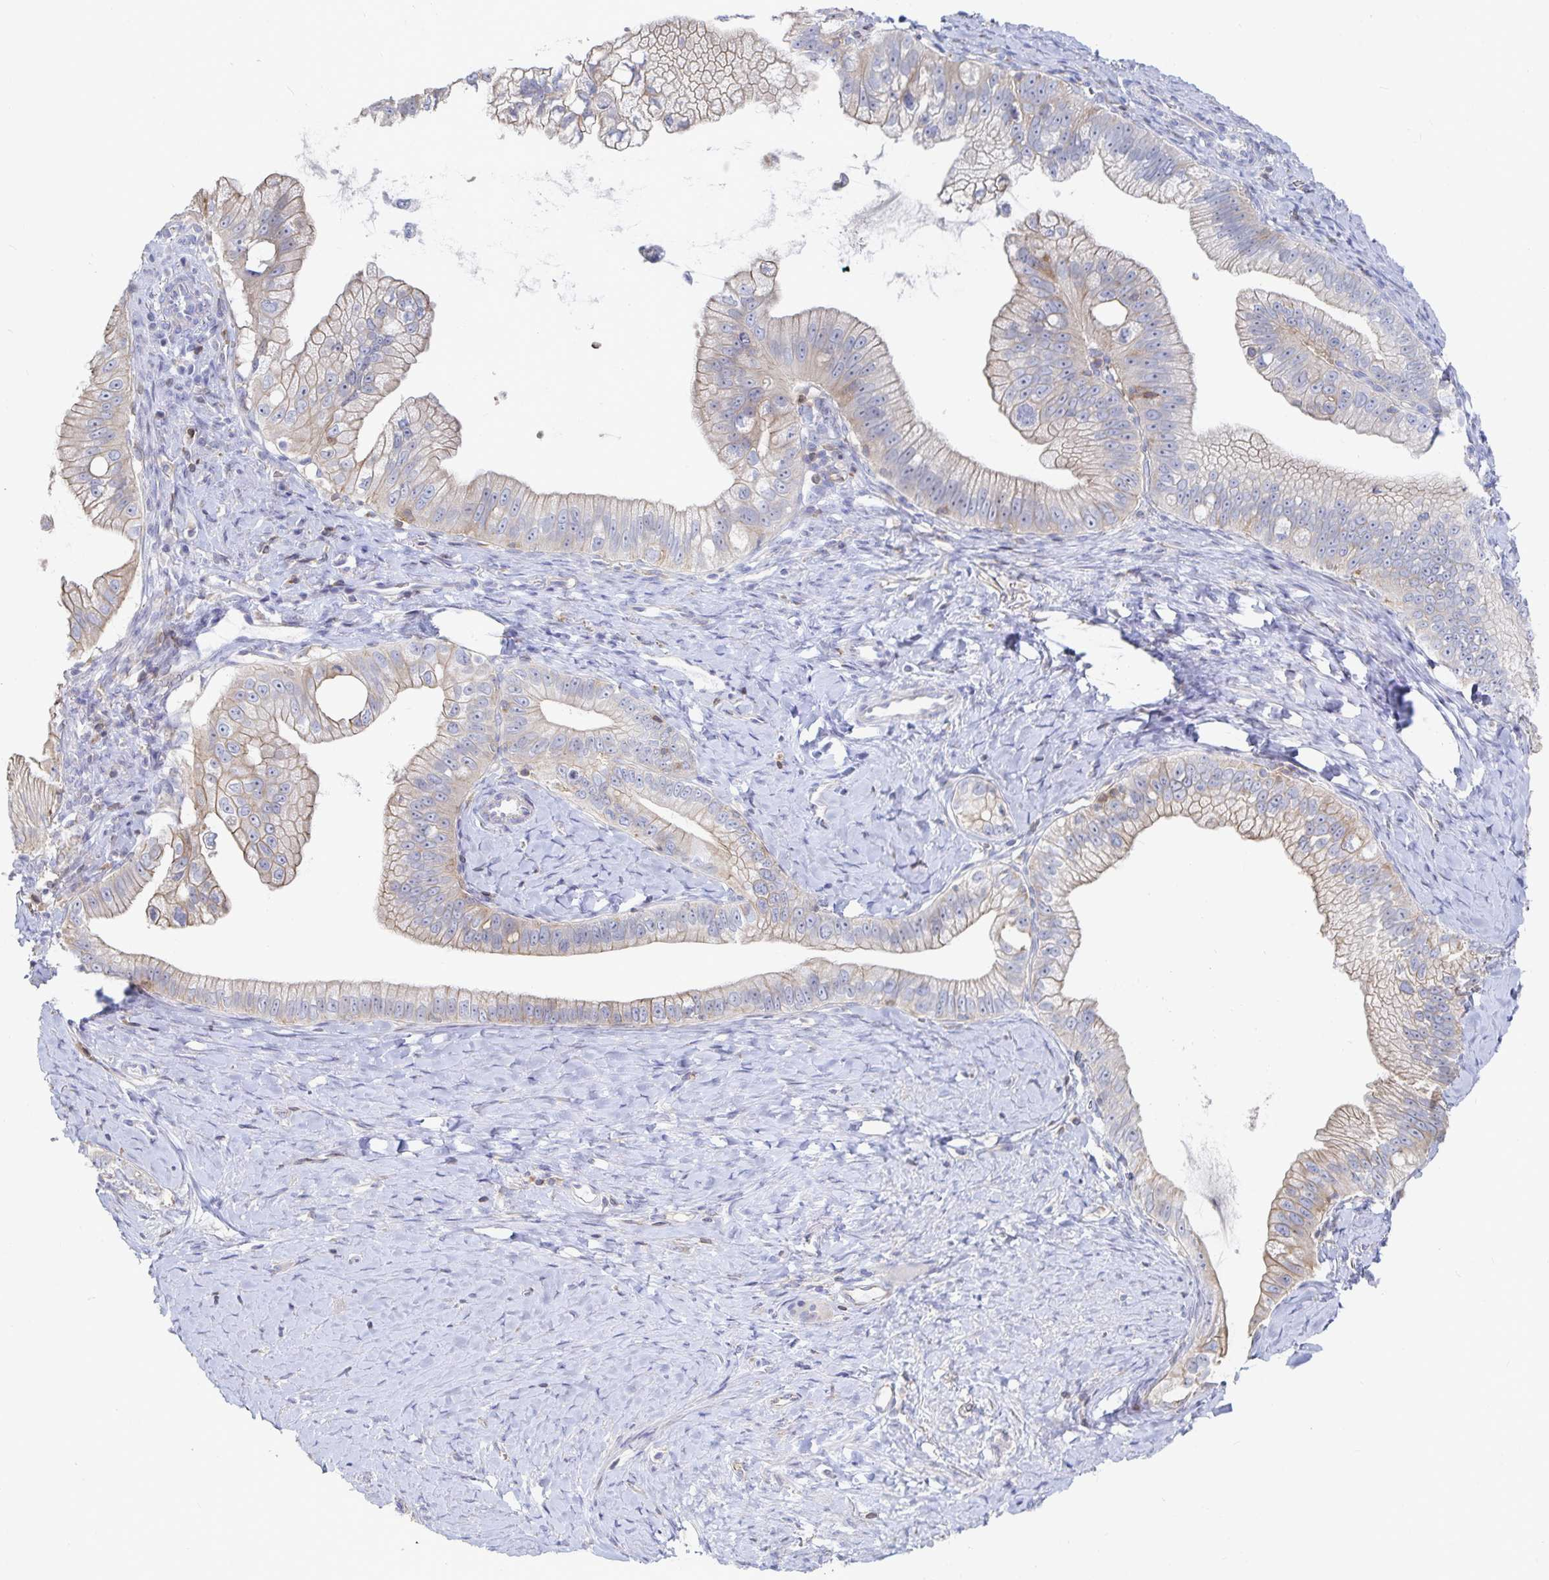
{"staining": {"intensity": "weak", "quantity": "25%-75%", "location": "cytoplasmic/membranous"}, "tissue": "pancreatic cancer", "cell_type": "Tumor cells", "image_type": "cancer", "snomed": [{"axis": "morphology", "description": "Adenocarcinoma, NOS"}, {"axis": "topography", "description": "Pancreas"}], "caption": "This photomicrograph displays immunohistochemistry staining of human pancreatic cancer, with low weak cytoplasmic/membranous expression in approximately 25%-75% of tumor cells.", "gene": "PIK3CD", "patient": {"sex": "male", "age": 70}}